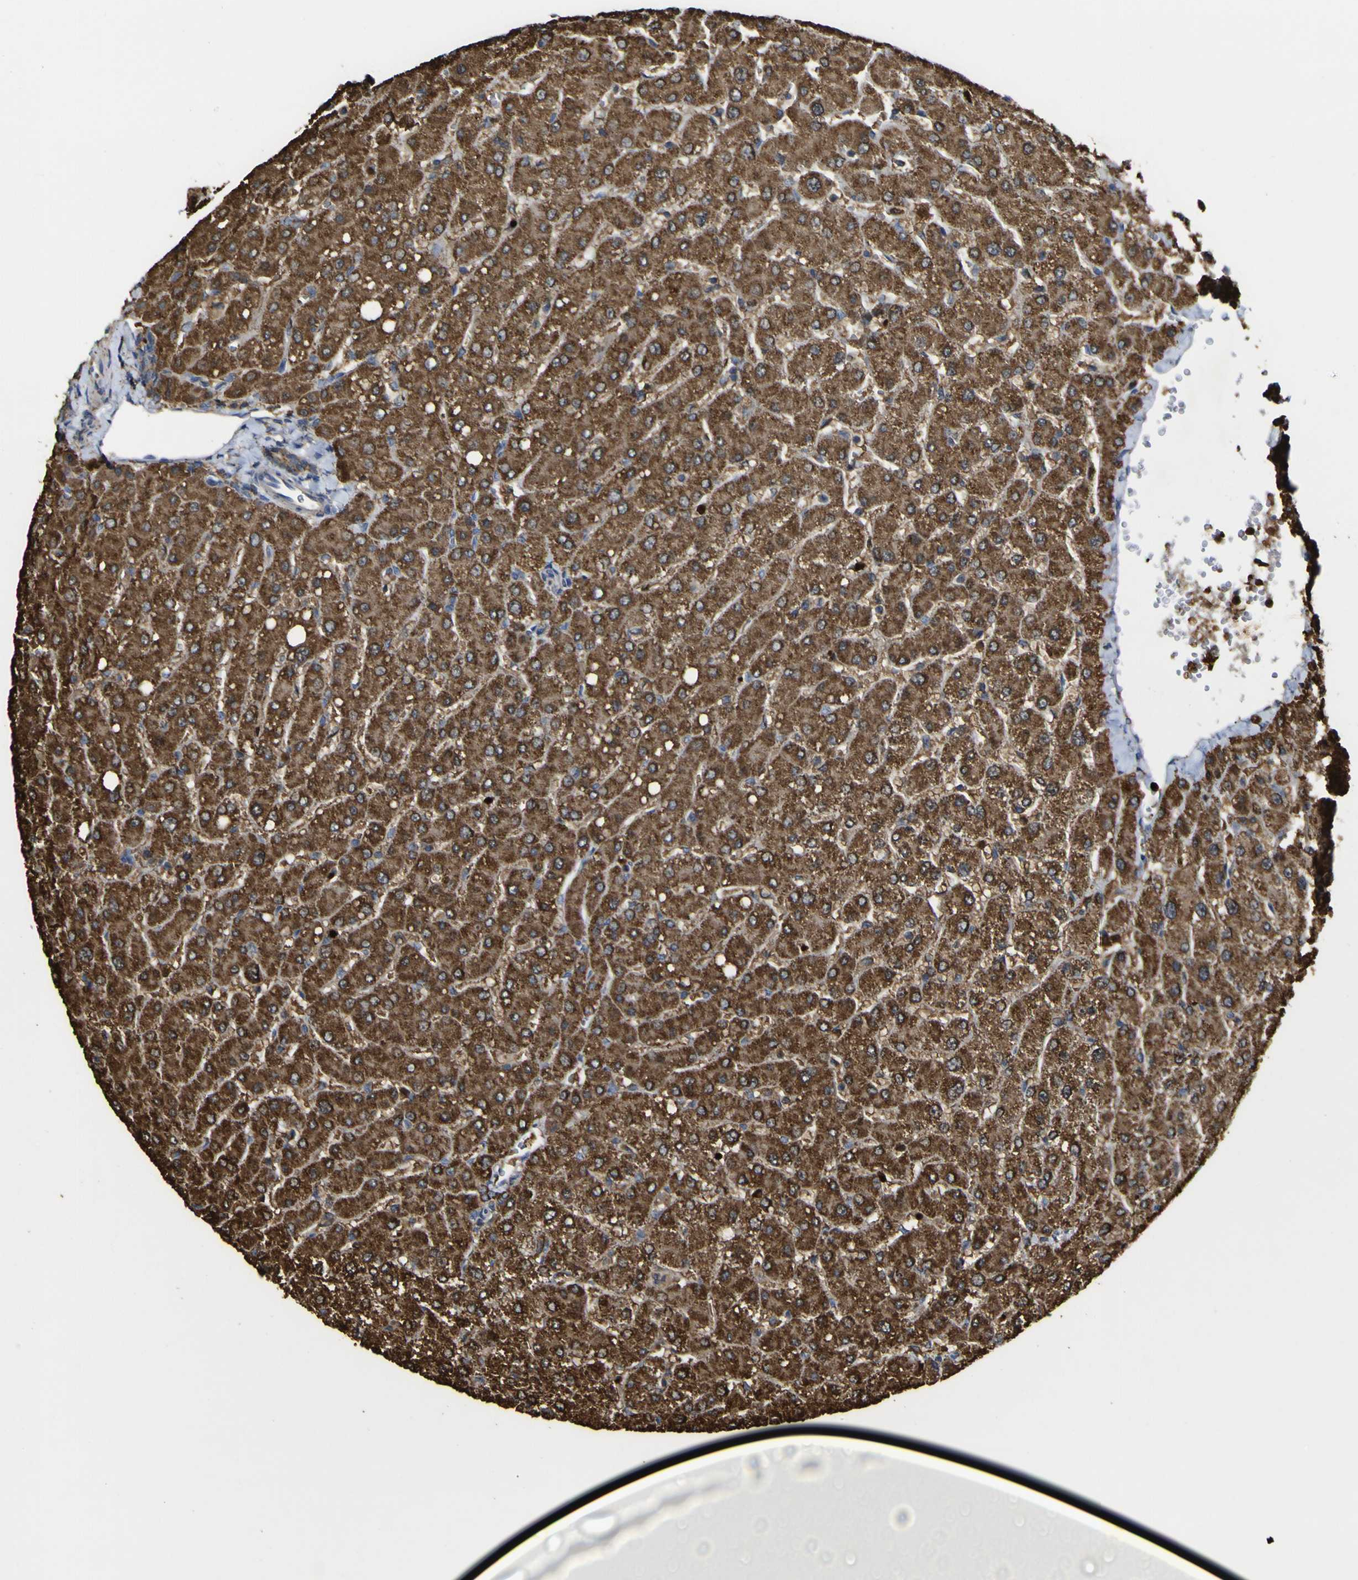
{"staining": {"intensity": "moderate", "quantity": ">75%", "location": "cytoplasmic/membranous"}, "tissue": "liver", "cell_type": "Cholangiocytes", "image_type": "normal", "snomed": [{"axis": "morphology", "description": "Normal tissue, NOS"}, {"axis": "topography", "description": "Liver"}], "caption": "The immunohistochemical stain labels moderate cytoplasmic/membranous staining in cholangiocytes of benign liver. The protein of interest is shown in brown color, while the nuclei are stained blue.", "gene": "ACSL3", "patient": {"sex": "male", "age": 55}}